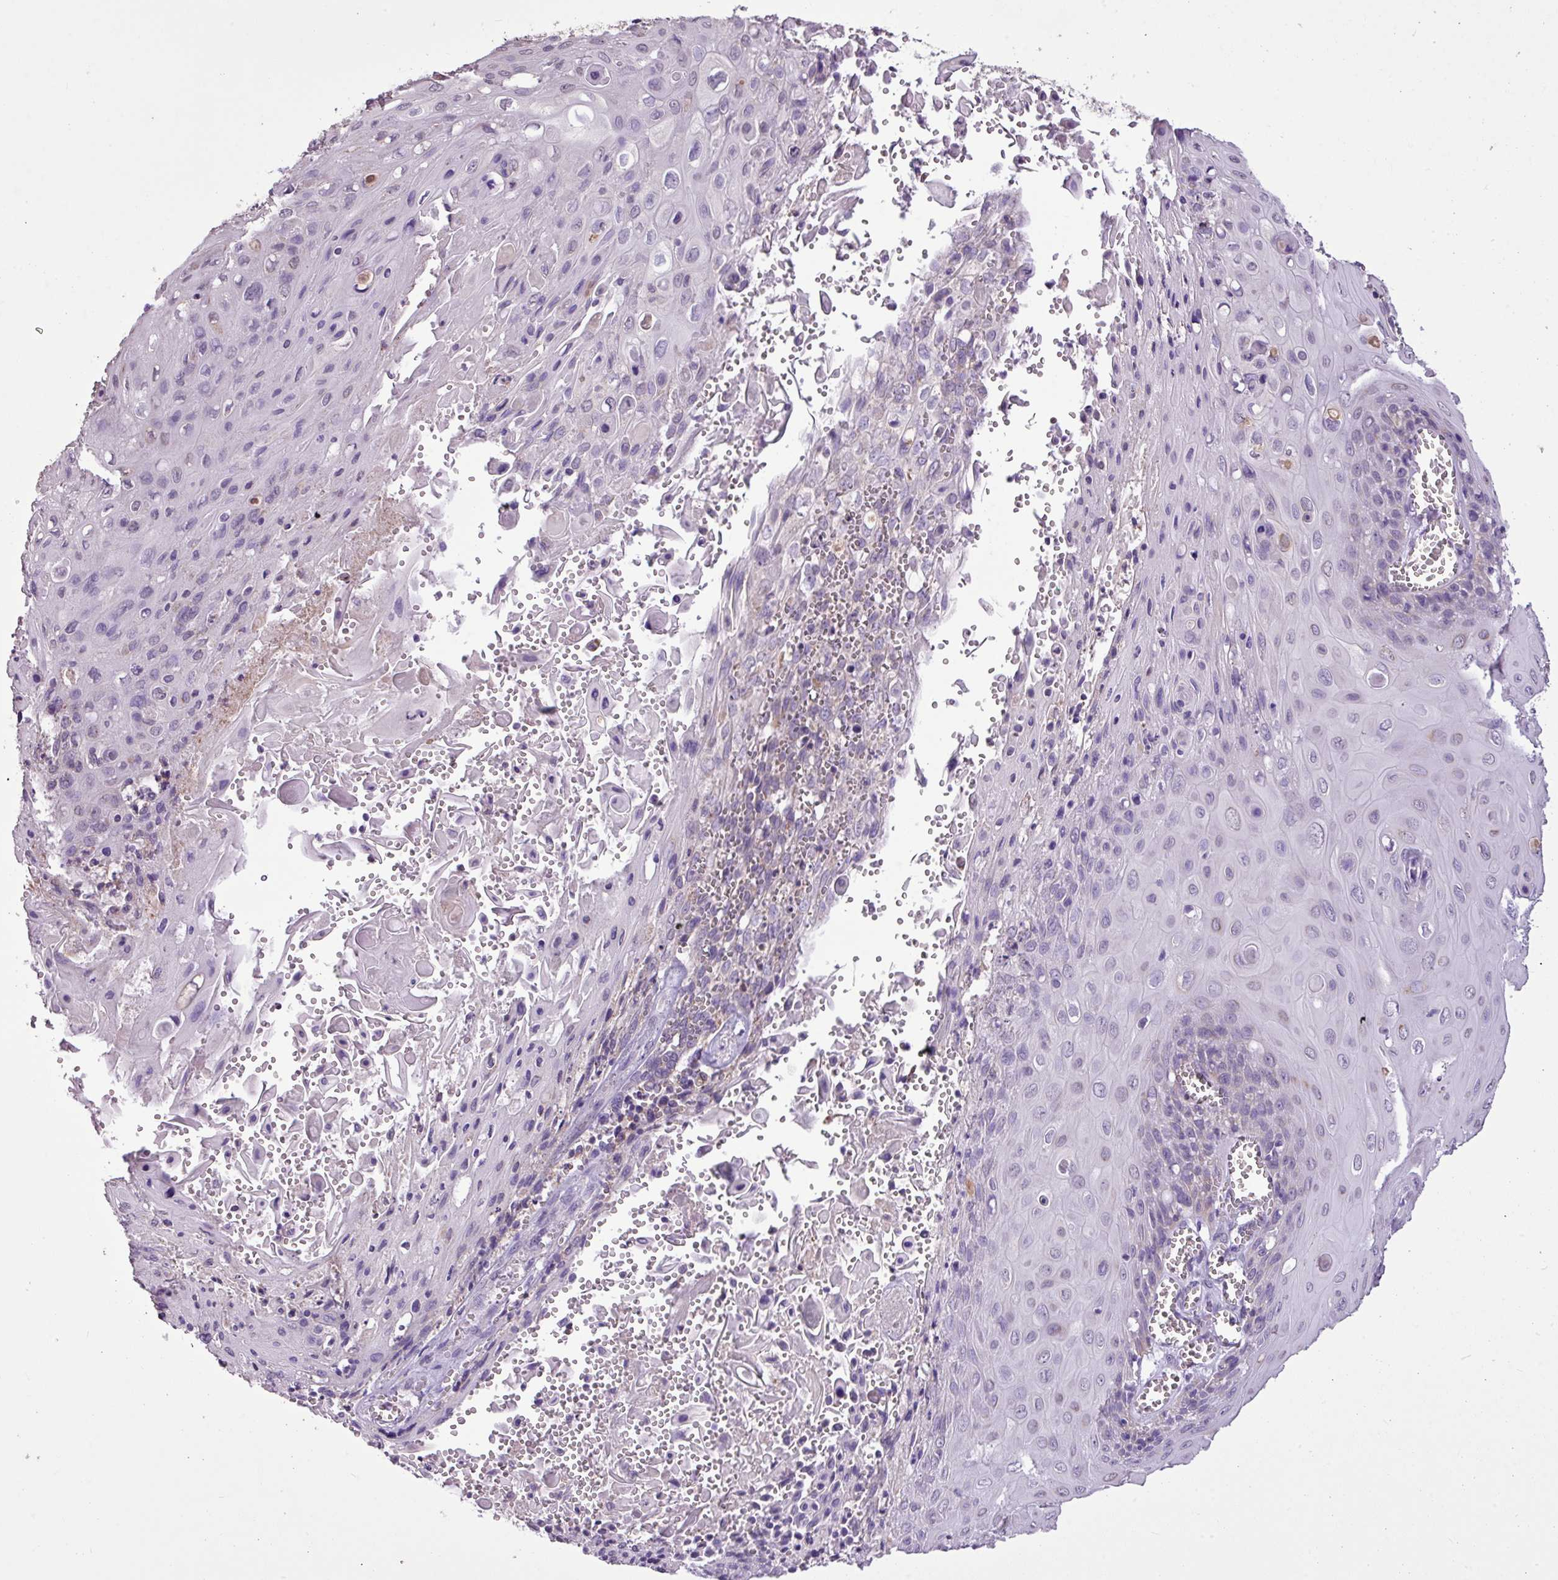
{"staining": {"intensity": "negative", "quantity": "none", "location": "none"}, "tissue": "cervical cancer", "cell_type": "Tumor cells", "image_type": "cancer", "snomed": [{"axis": "morphology", "description": "Squamous cell carcinoma, NOS"}, {"axis": "topography", "description": "Cervix"}], "caption": "An IHC photomicrograph of squamous cell carcinoma (cervical) is shown. There is no staining in tumor cells of squamous cell carcinoma (cervical).", "gene": "ALDH2", "patient": {"sex": "female", "age": 39}}